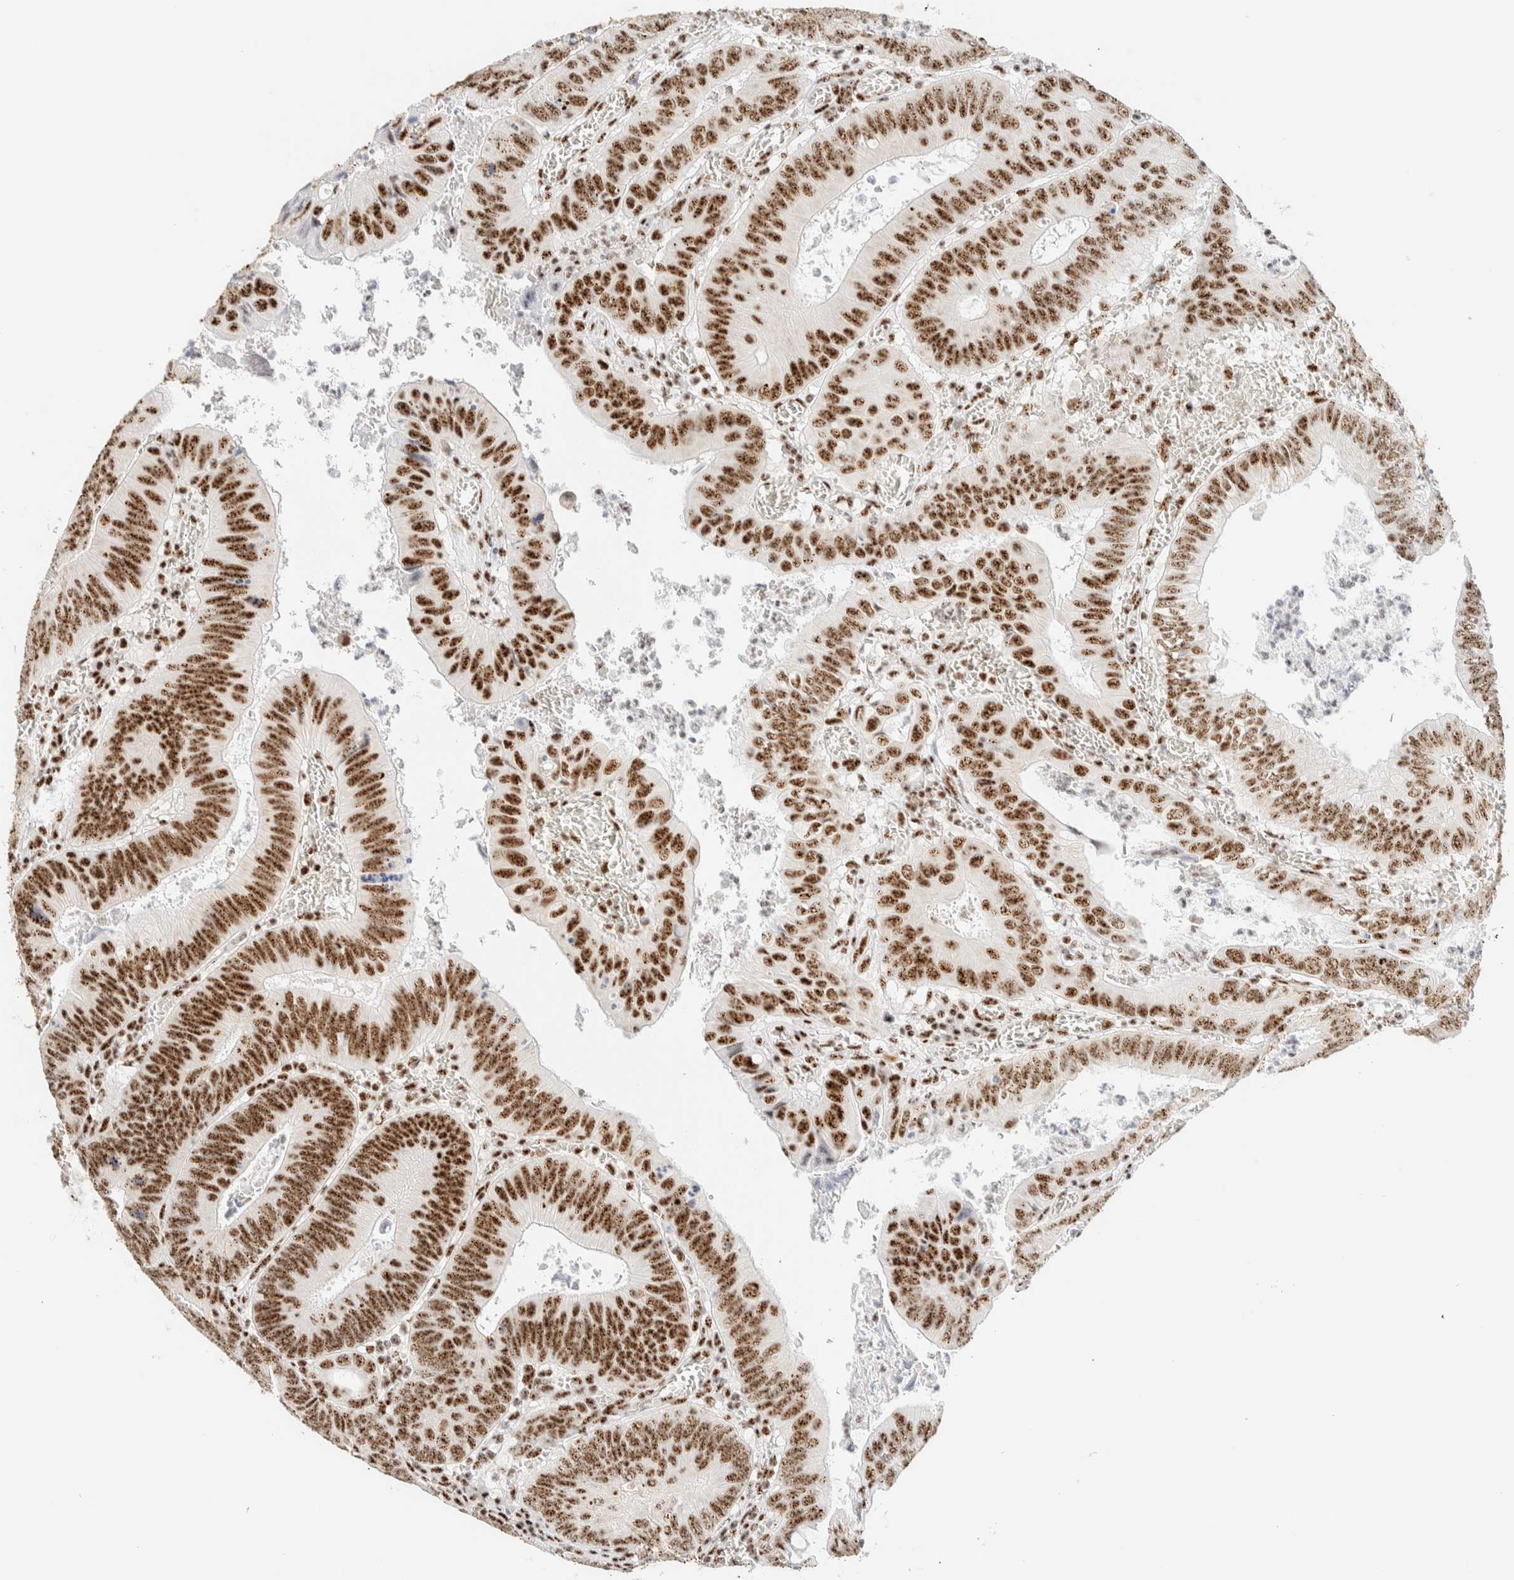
{"staining": {"intensity": "strong", "quantity": ">75%", "location": "nuclear"}, "tissue": "colorectal cancer", "cell_type": "Tumor cells", "image_type": "cancer", "snomed": [{"axis": "morphology", "description": "Inflammation, NOS"}, {"axis": "morphology", "description": "Adenocarcinoma, NOS"}, {"axis": "topography", "description": "Colon"}], "caption": "Colorectal cancer stained with DAB (3,3'-diaminobenzidine) immunohistochemistry (IHC) displays high levels of strong nuclear expression in approximately >75% of tumor cells. The staining was performed using DAB to visualize the protein expression in brown, while the nuclei were stained in blue with hematoxylin (Magnification: 20x).", "gene": "SON", "patient": {"sex": "male", "age": 72}}